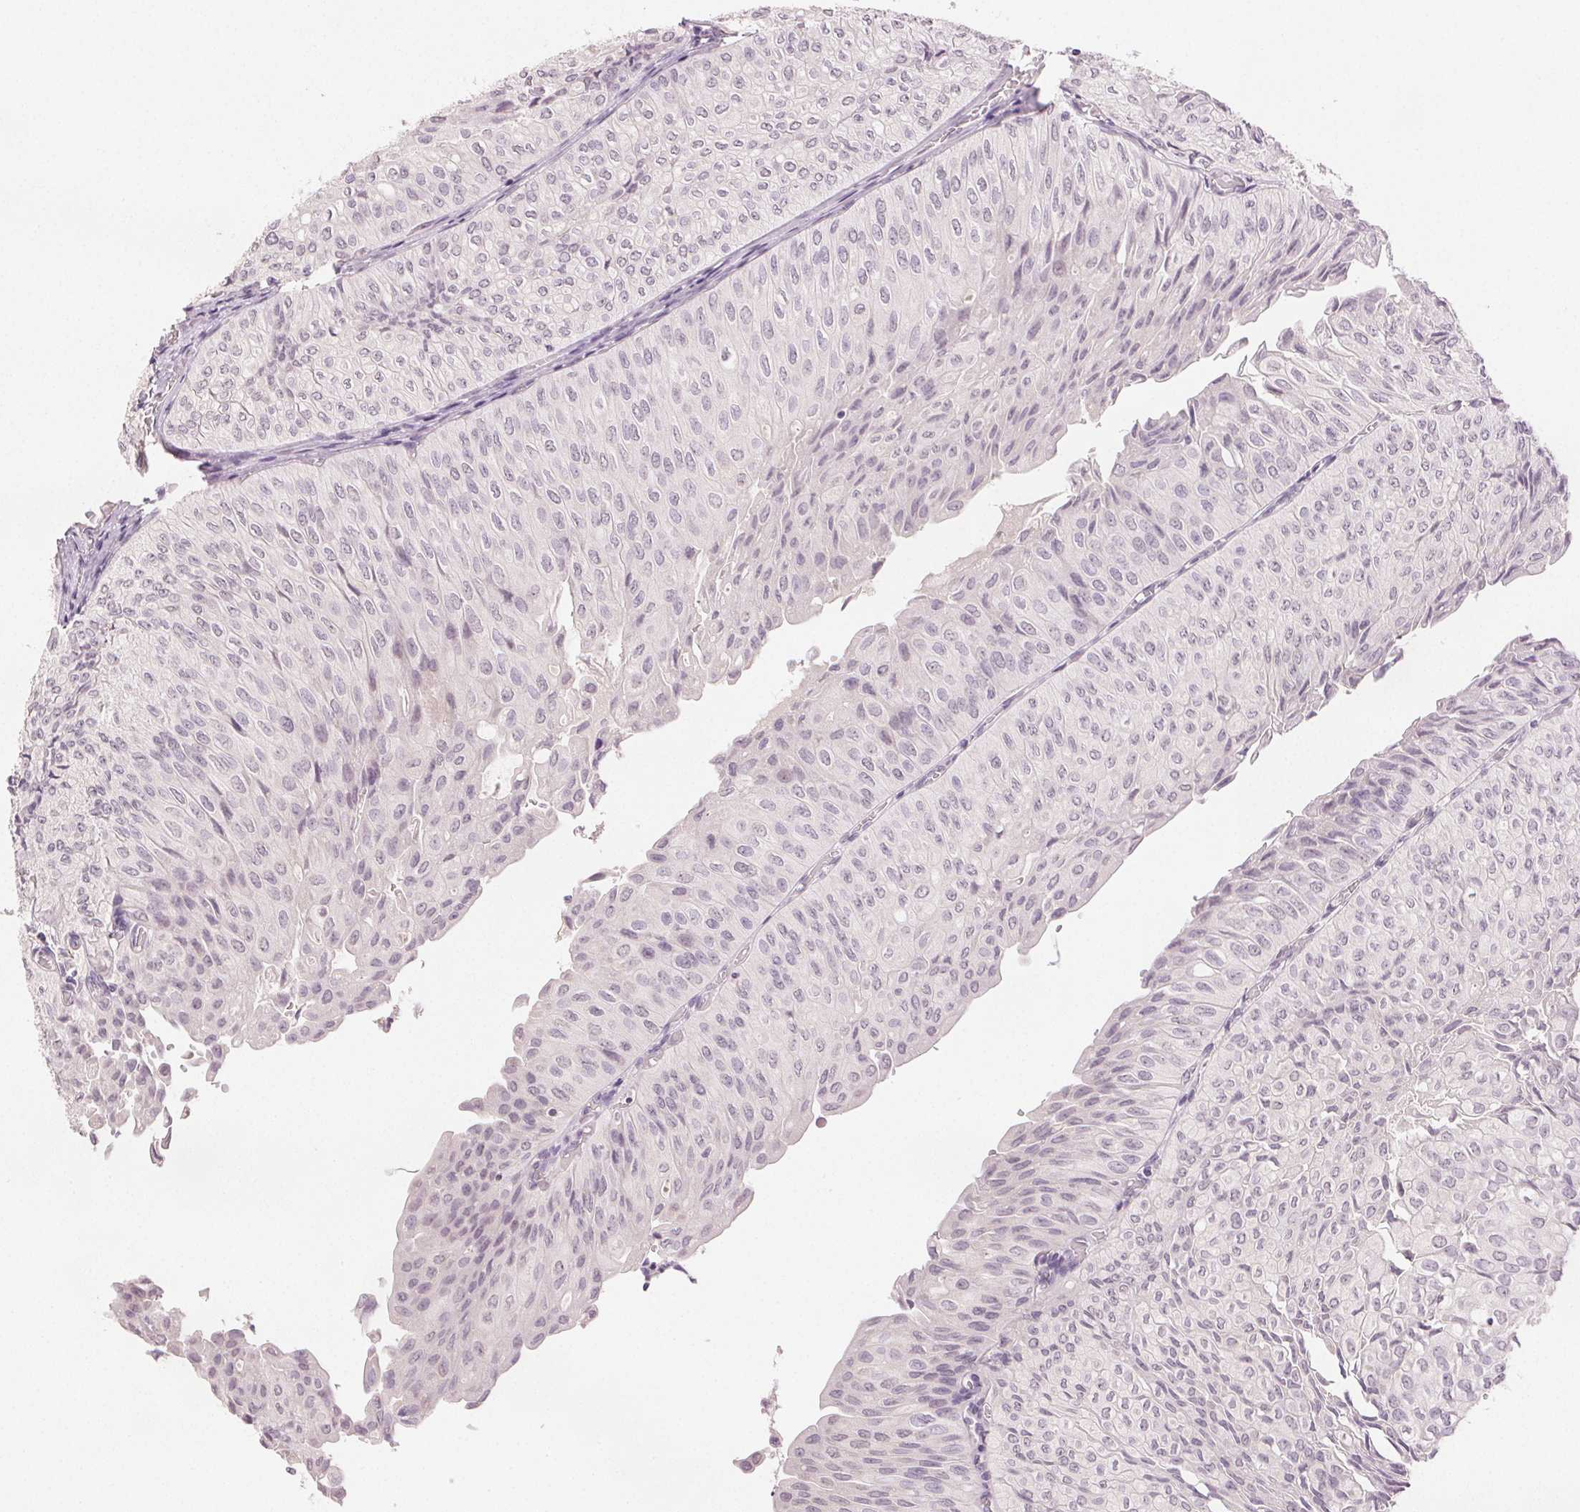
{"staining": {"intensity": "negative", "quantity": "none", "location": "none"}, "tissue": "urothelial cancer", "cell_type": "Tumor cells", "image_type": "cancer", "snomed": [{"axis": "morphology", "description": "Urothelial carcinoma, NOS"}, {"axis": "topography", "description": "Urinary bladder"}], "caption": "High magnification brightfield microscopy of urothelial cancer stained with DAB (brown) and counterstained with hematoxylin (blue): tumor cells show no significant staining. Nuclei are stained in blue.", "gene": "SCGN", "patient": {"sex": "male", "age": 62}}